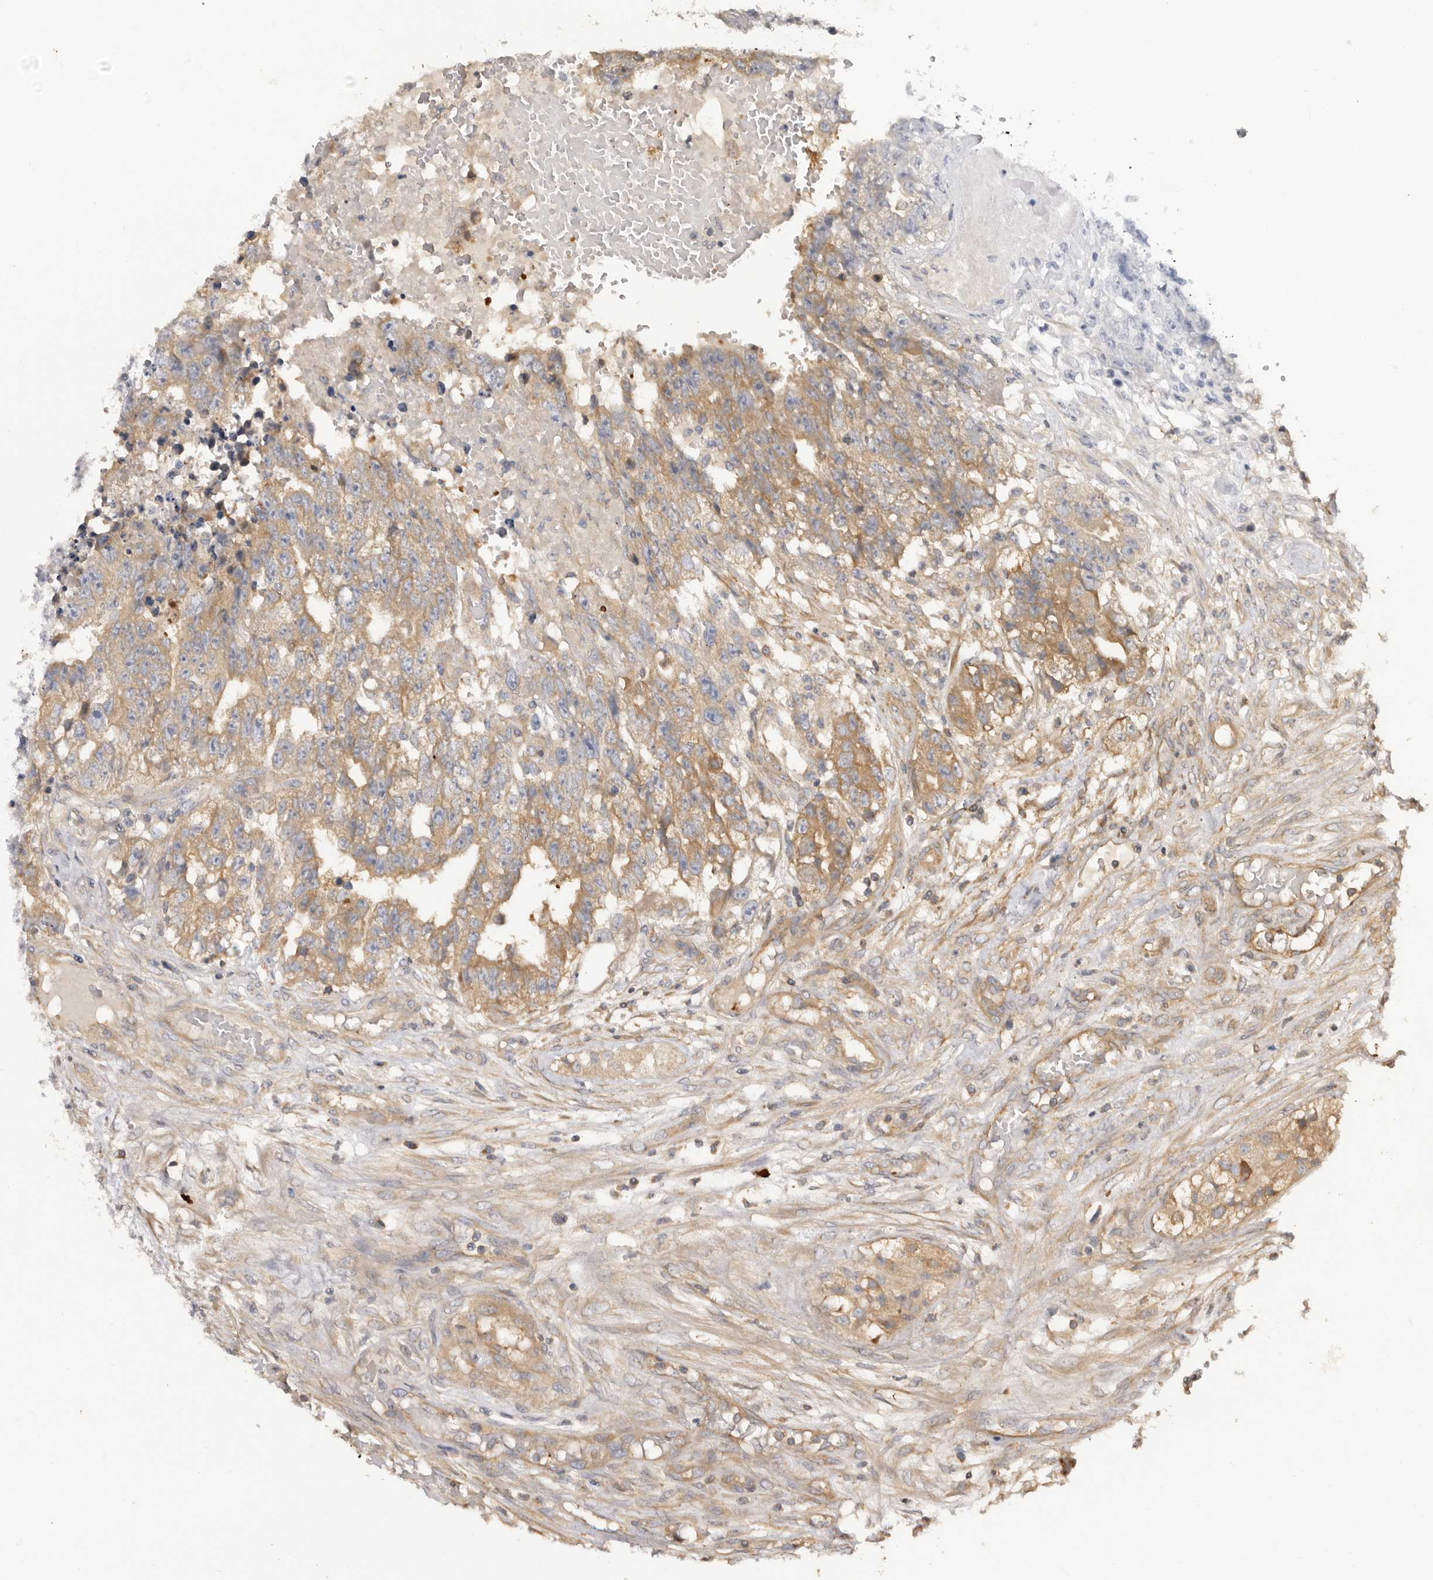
{"staining": {"intensity": "moderate", "quantity": "25%-75%", "location": "cytoplasmic/membranous"}, "tissue": "testis cancer", "cell_type": "Tumor cells", "image_type": "cancer", "snomed": [{"axis": "morphology", "description": "Carcinoma, Embryonal, NOS"}, {"axis": "topography", "description": "Testis"}], "caption": "Tumor cells exhibit moderate cytoplasmic/membranous positivity in approximately 25%-75% of cells in testis cancer.", "gene": "ADAMTS20", "patient": {"sex": "male", "age": 25}}